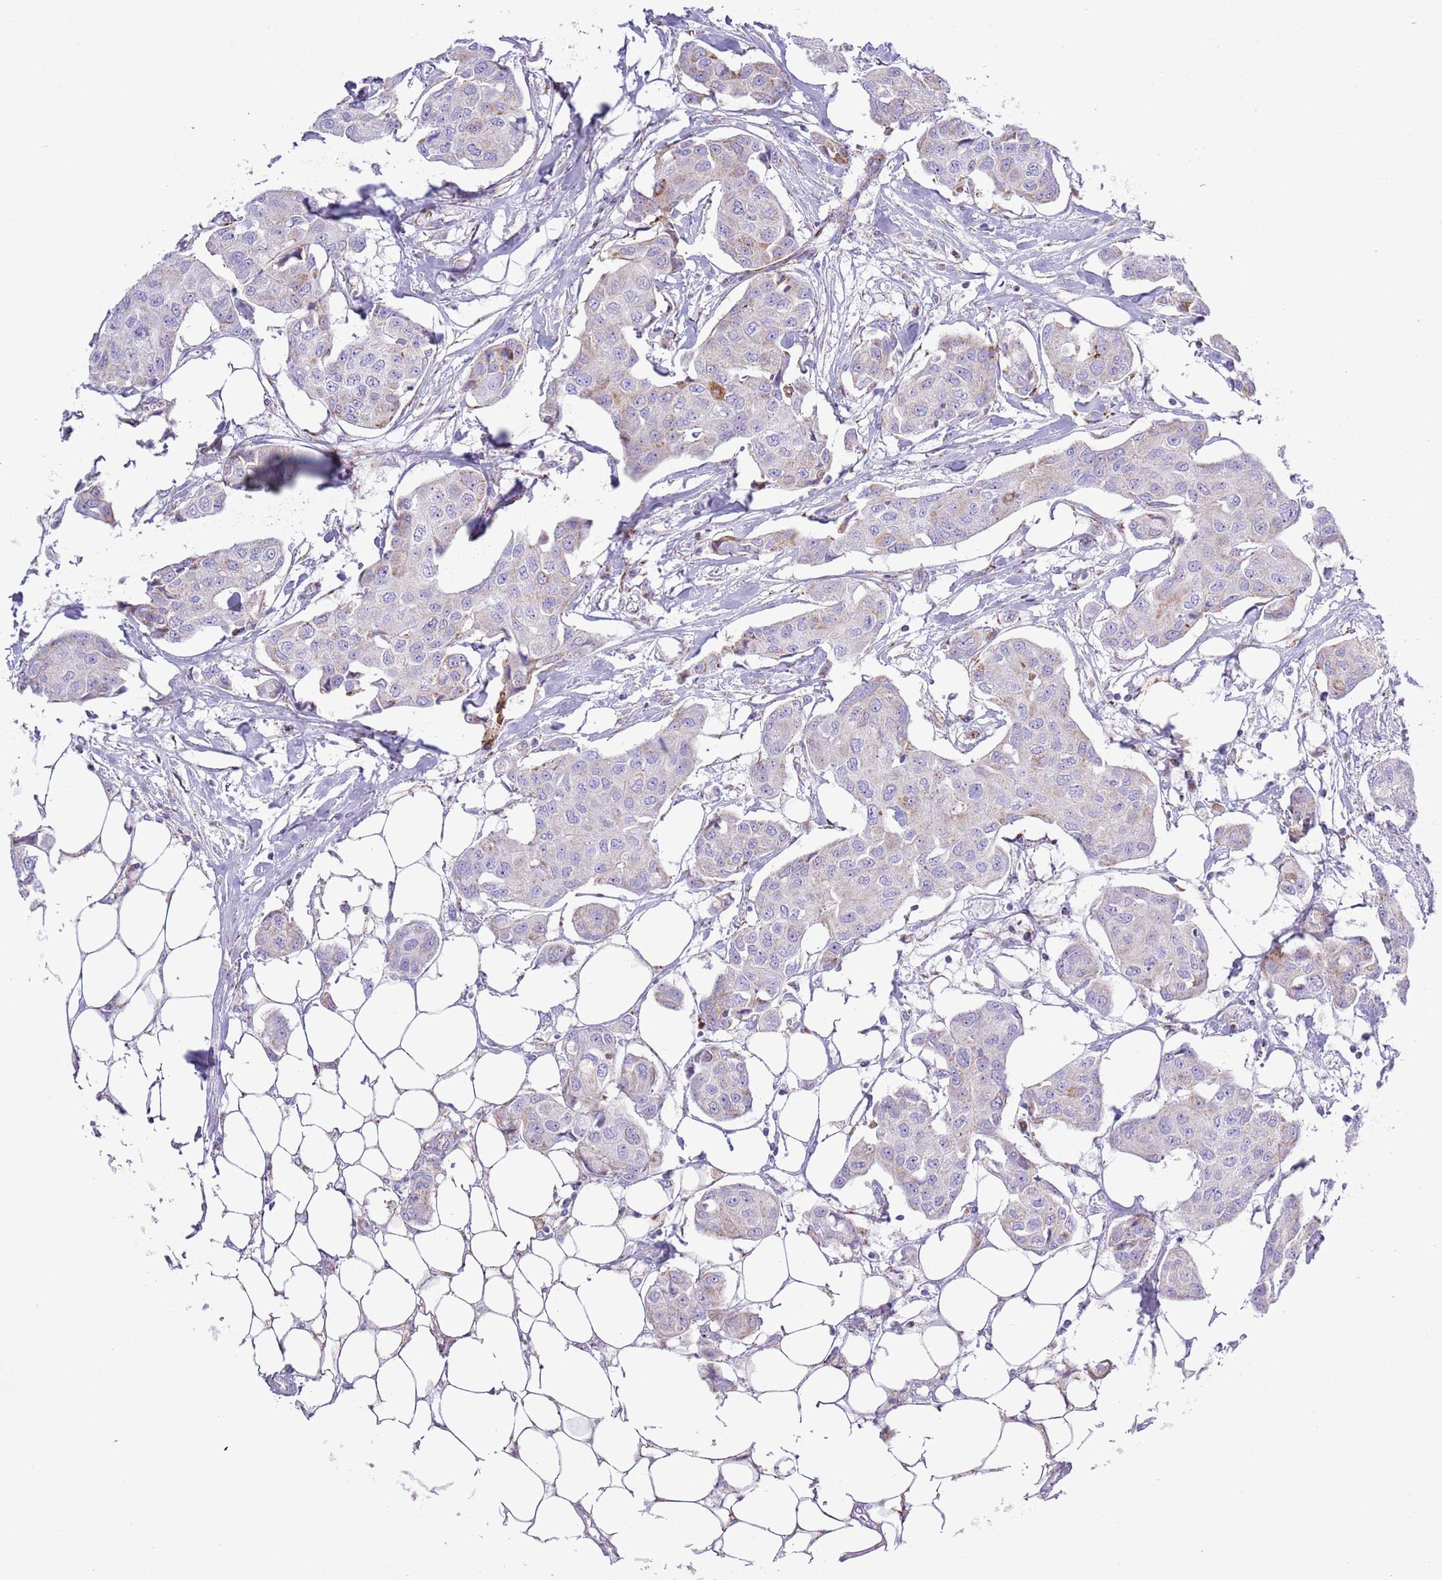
{"staining": {"intensity": "negative", "quantity": "none", "location": "none"}, "tissue": "breast cancer", "cell_type": "Tumor cells", "image_type": "cancer", "snomed": [{"axis": "morphology", "description": "Duct carcinoma"}, {"axis": "topography", "description": "Breast"}, {"axis": "topography", "description": "Lymph node"}], "caption": "Image shows no protein staining in tumor cells of breast infiltrating ductal carcinoma tissue.", "gene": "ATP6V1B1", "patient": {"sex": "female", "age": 80}}